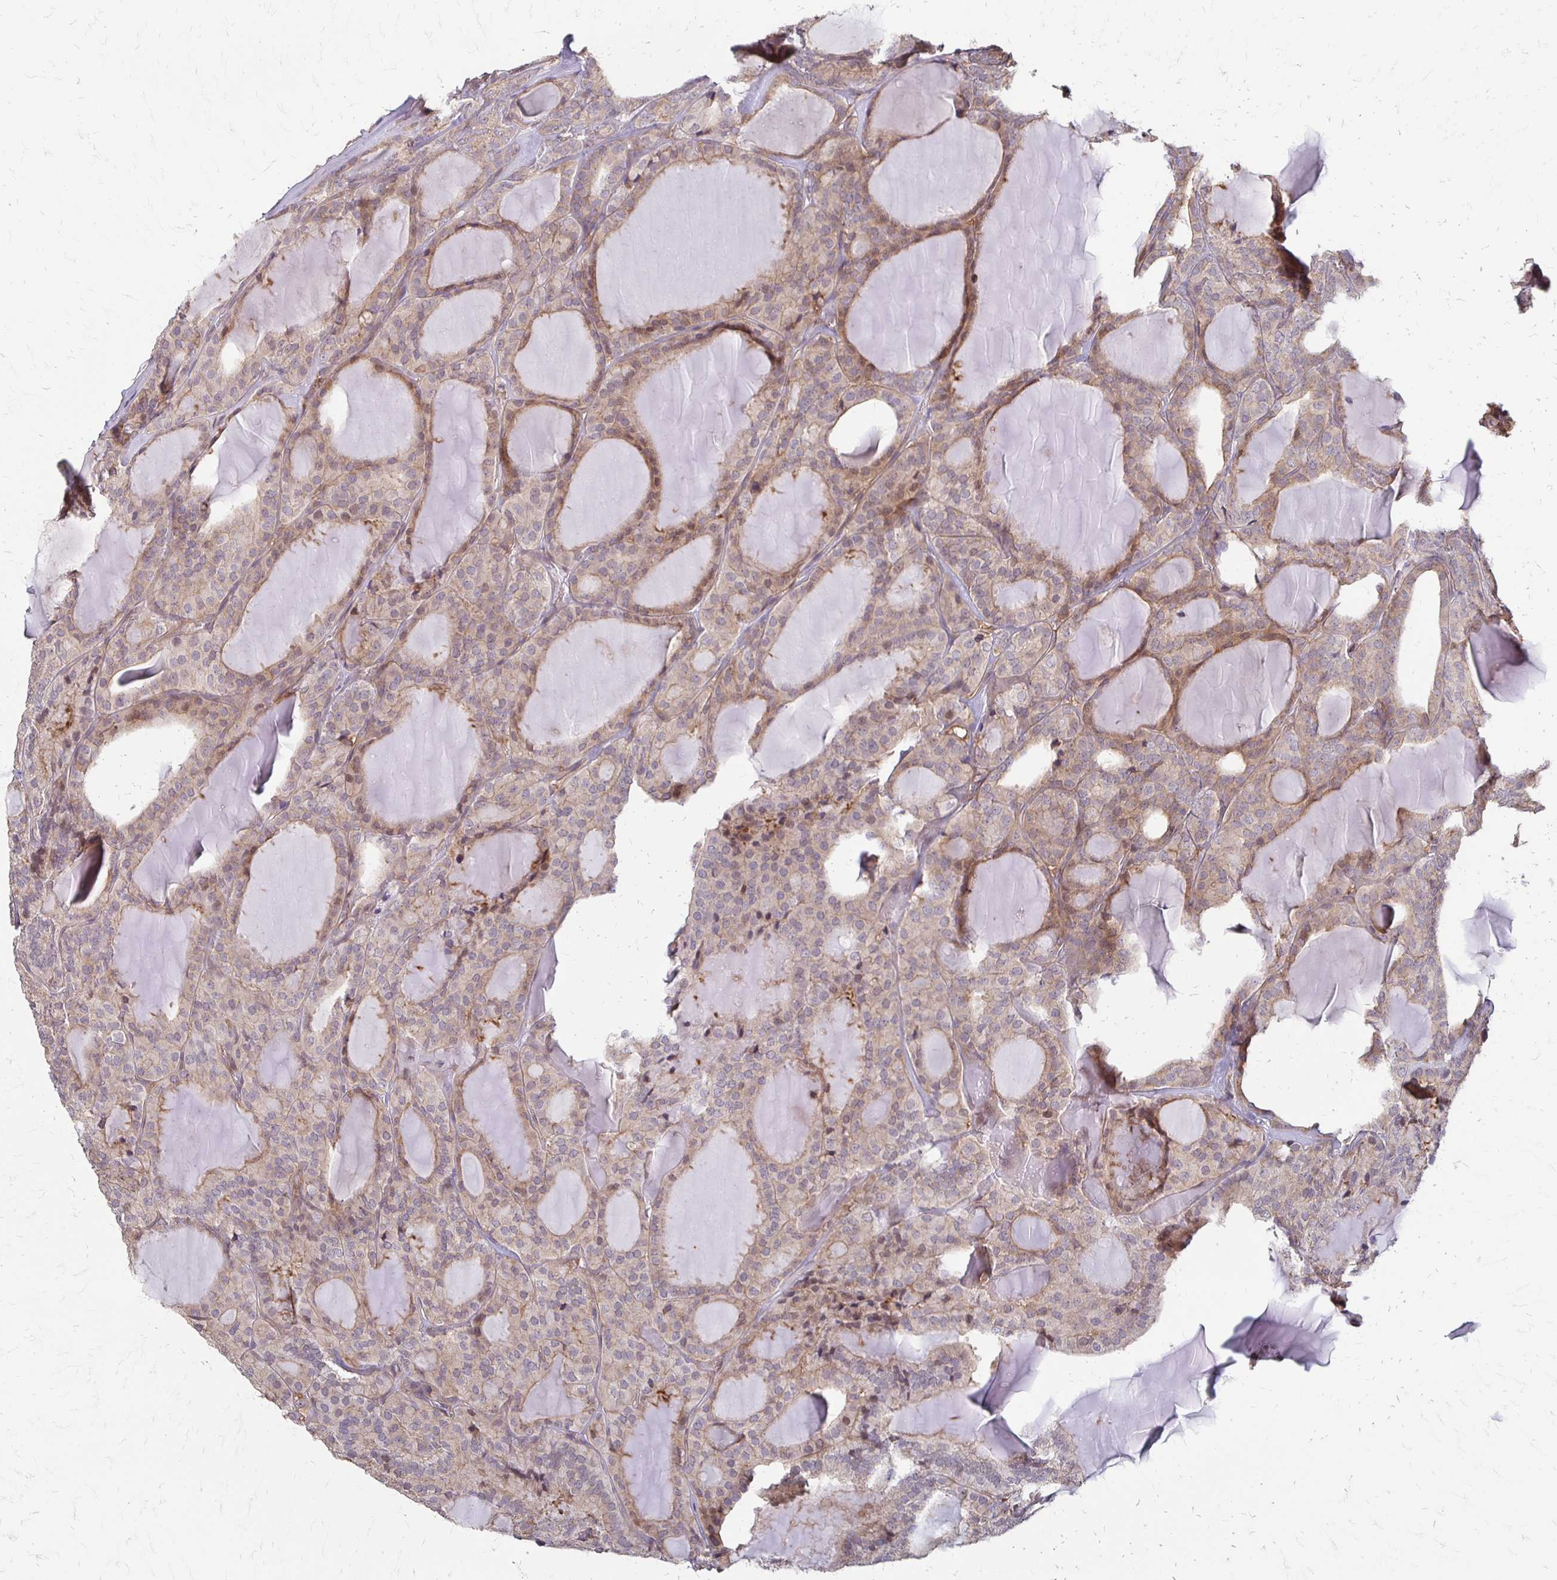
{"staining": {"intensity": "weak", "quantity": ">75%", "location": "cytoplasmic/membranous"}, "tissue": "thyroid cancer", "cell_type": "Tumor cells", "image_type": "cancer", "snomed": [{"axis": "morphology", "description": "Follicular adenoma carcinoma, NOS"}, {"axis": "topography", "description": "Thyroid gland"}], "caption": "Human follicular adenoma carcinoma (thyroid) stained with a brown dye demonstrates weak cytoplasmic/membranous positive positivity in approximately >75% of tumor cells.", "gene": "CFL2", "patient": {"sex": "male", "age": 74}}